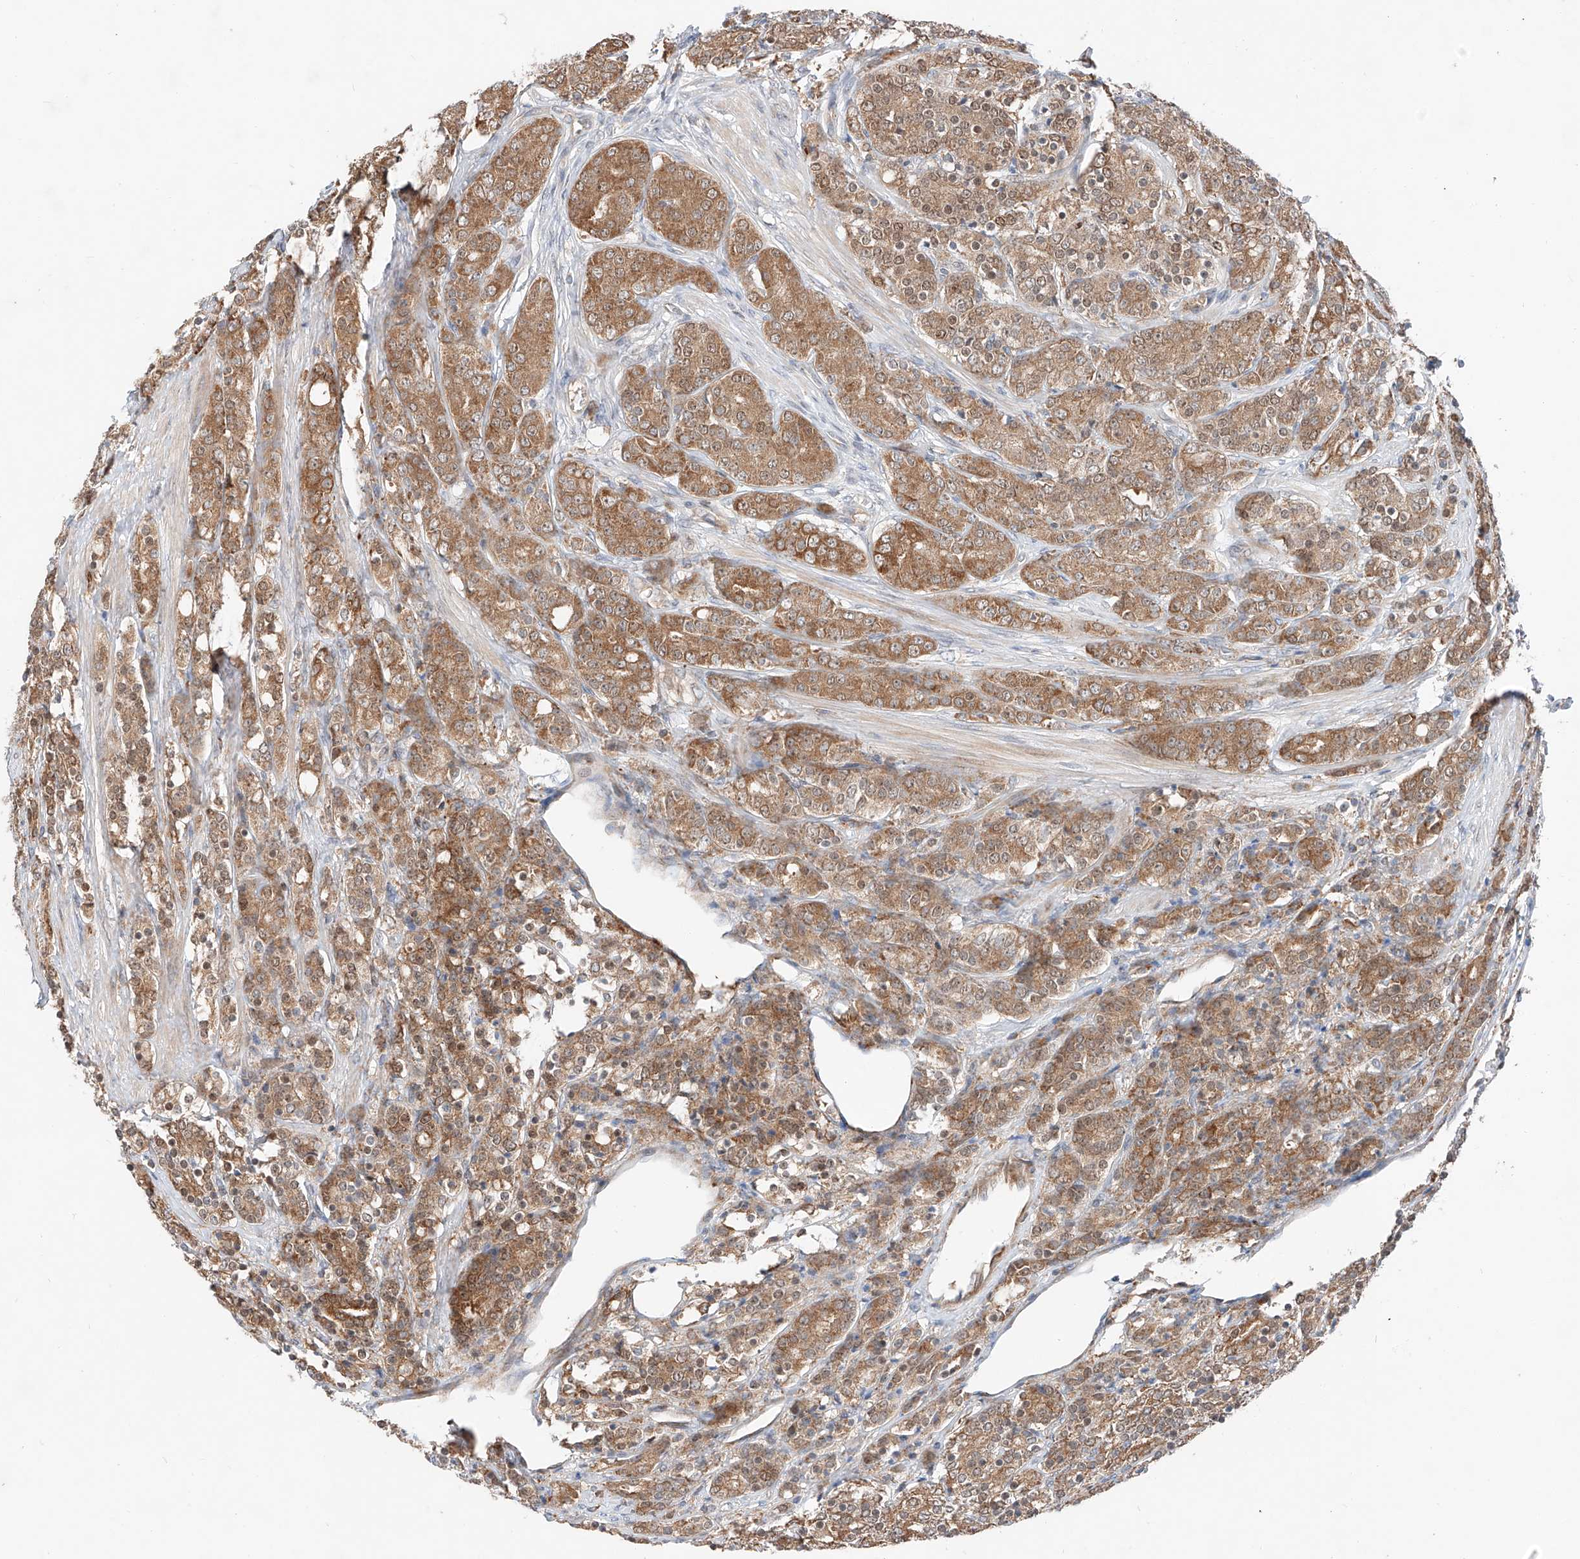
{"staining": {"intensity": "moderate", "quantity": ">75%", "location": "cytoplasmic/membranous"}, "tissue": "prostate cancer", "cell_type": "Tumor cells", "image_type": "cancer", "snomed": [{"axis": "morphology", "description": "Adenocarcinoma, High grade"}, {"axis": "topography", "description": "Prostate"}], "caption": "This is an image of immunohistochemistry staining of adenocarcinoma (high-grade) (prostate), which shows moderate staining in the cytoplasmic/membranous of tumor cells.", "gene": "RUSC1", "patient": {"sex": "male", "age": 62}}